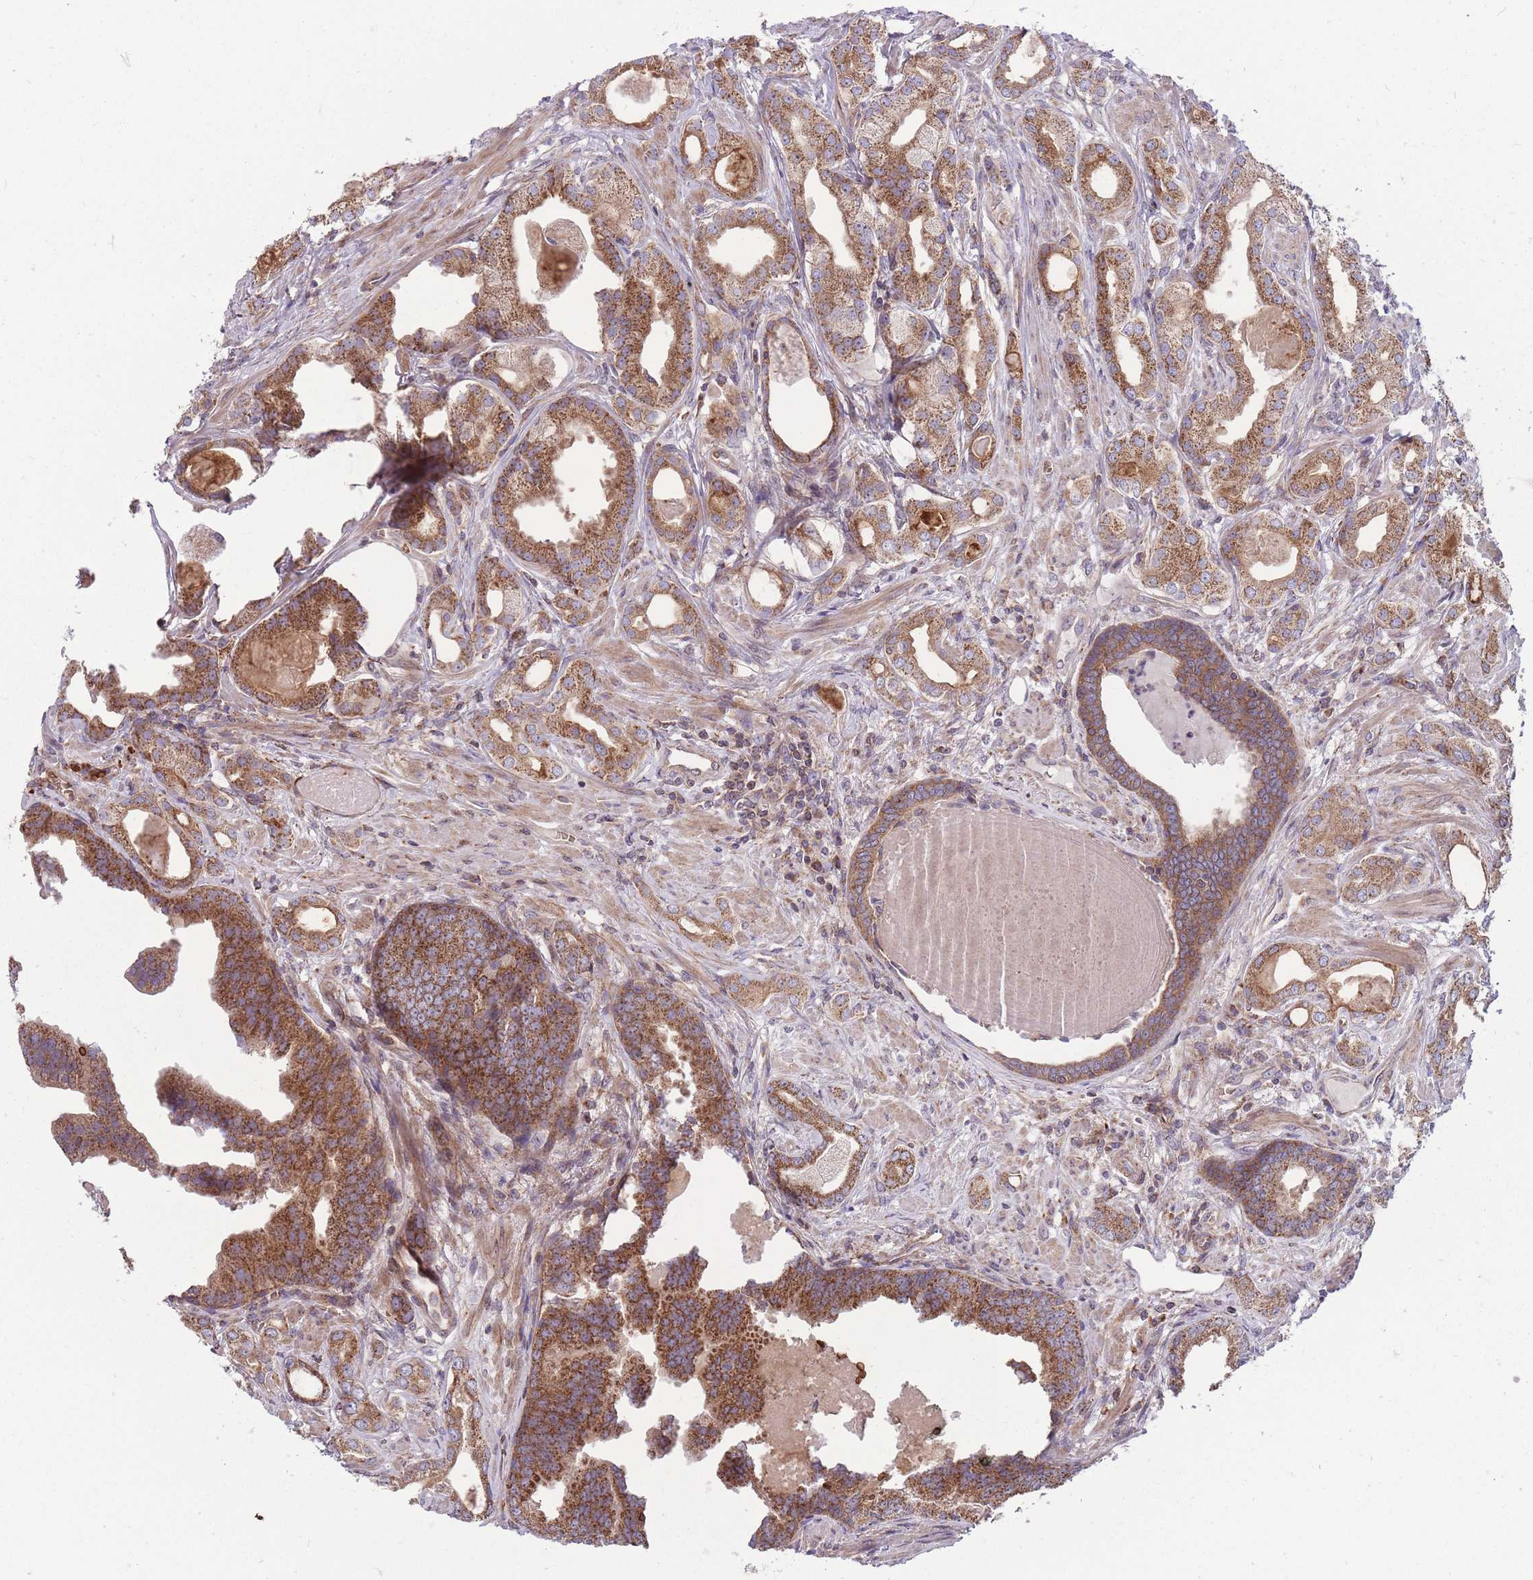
{"staining": {"intensity": "strong", "quantity": ">75%", "location": "cytoplasmic/membranous"}, "tissue": "prostate cancer", "cell_type": "Tumor cells", "image_type": "cancer", "snomed": [{"axis": "morphology", "description": "Adenocarcinoma, Low grade"}, {"axis": "topography", "description": "Prostate"}], "caption": "Strong cytoplasmic/membranous expression for a protein is present in about >75% of tumor cells of prostate cancer (low-grade adenocarcinoma) using immunohistochemistry (IHC).", "gene": "ANKRD10", "patient": {"sex": "male", "age": 64}}